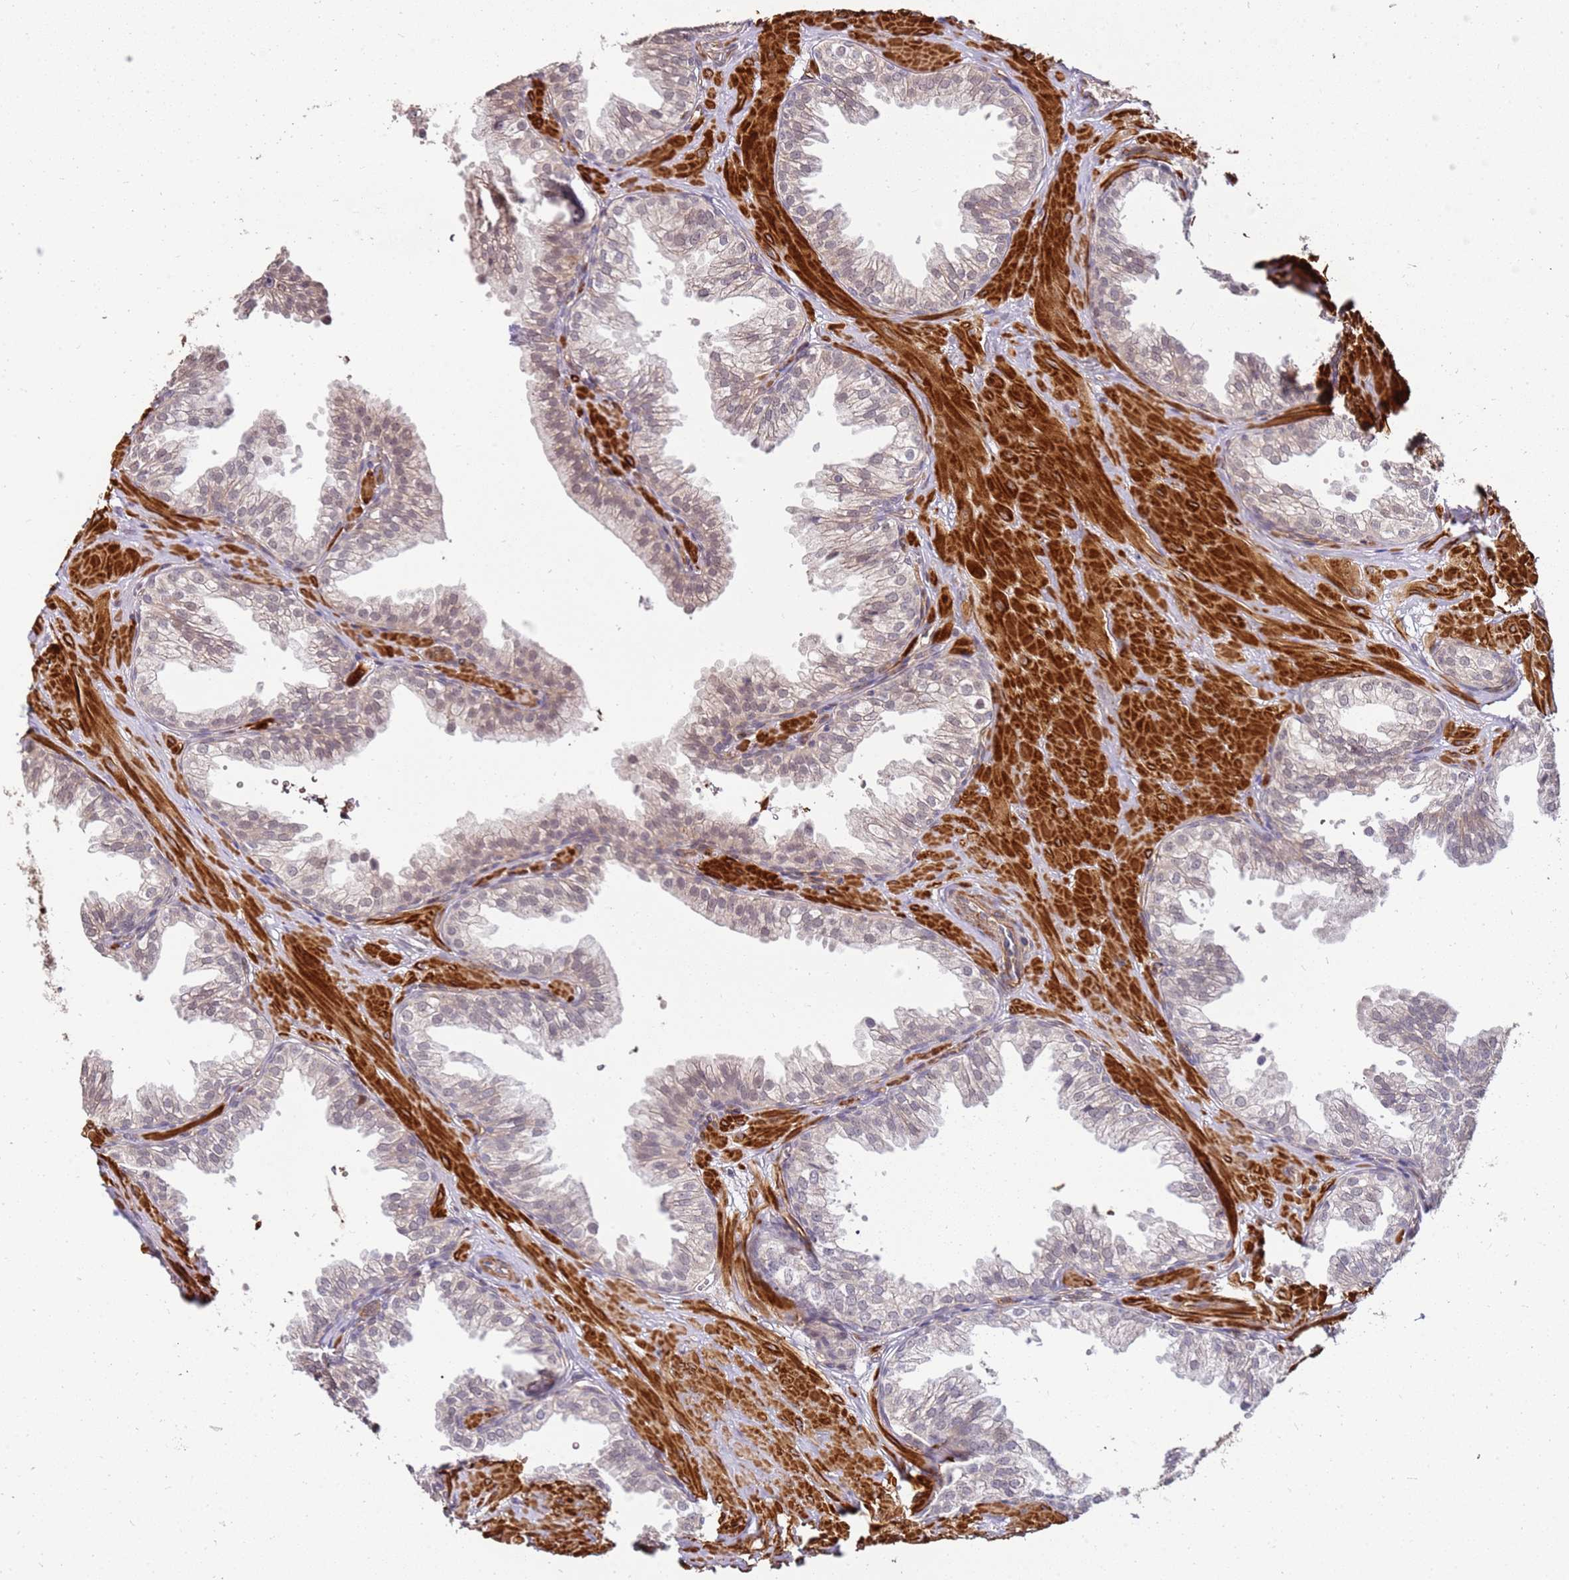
{"staining": {"intensity": "moderate", "quantity": "<25%", "location": "cytoplasmic/membranous,nuclear"}, "tissue": "prostate", "cell_type": "Glandular cells", "image_type": "normal", "snomed": [{"axis": "morphology", "description": "Normal tissue, NOS"}, {"axis": "topography", "description": "Prostate"}, {"axis": "topography", "description": "Peripheral nerve tissue"}], "caption": "DAB immunohistochemical staining of unremarkable prostate reveals moderate cytoplasmic/membranous,nuclear protein expression in approximately <25% of glandular cells. Nuclei are stained in blue.", "gene": "ST18", "patient": {"sex": "male", "age": 55}}